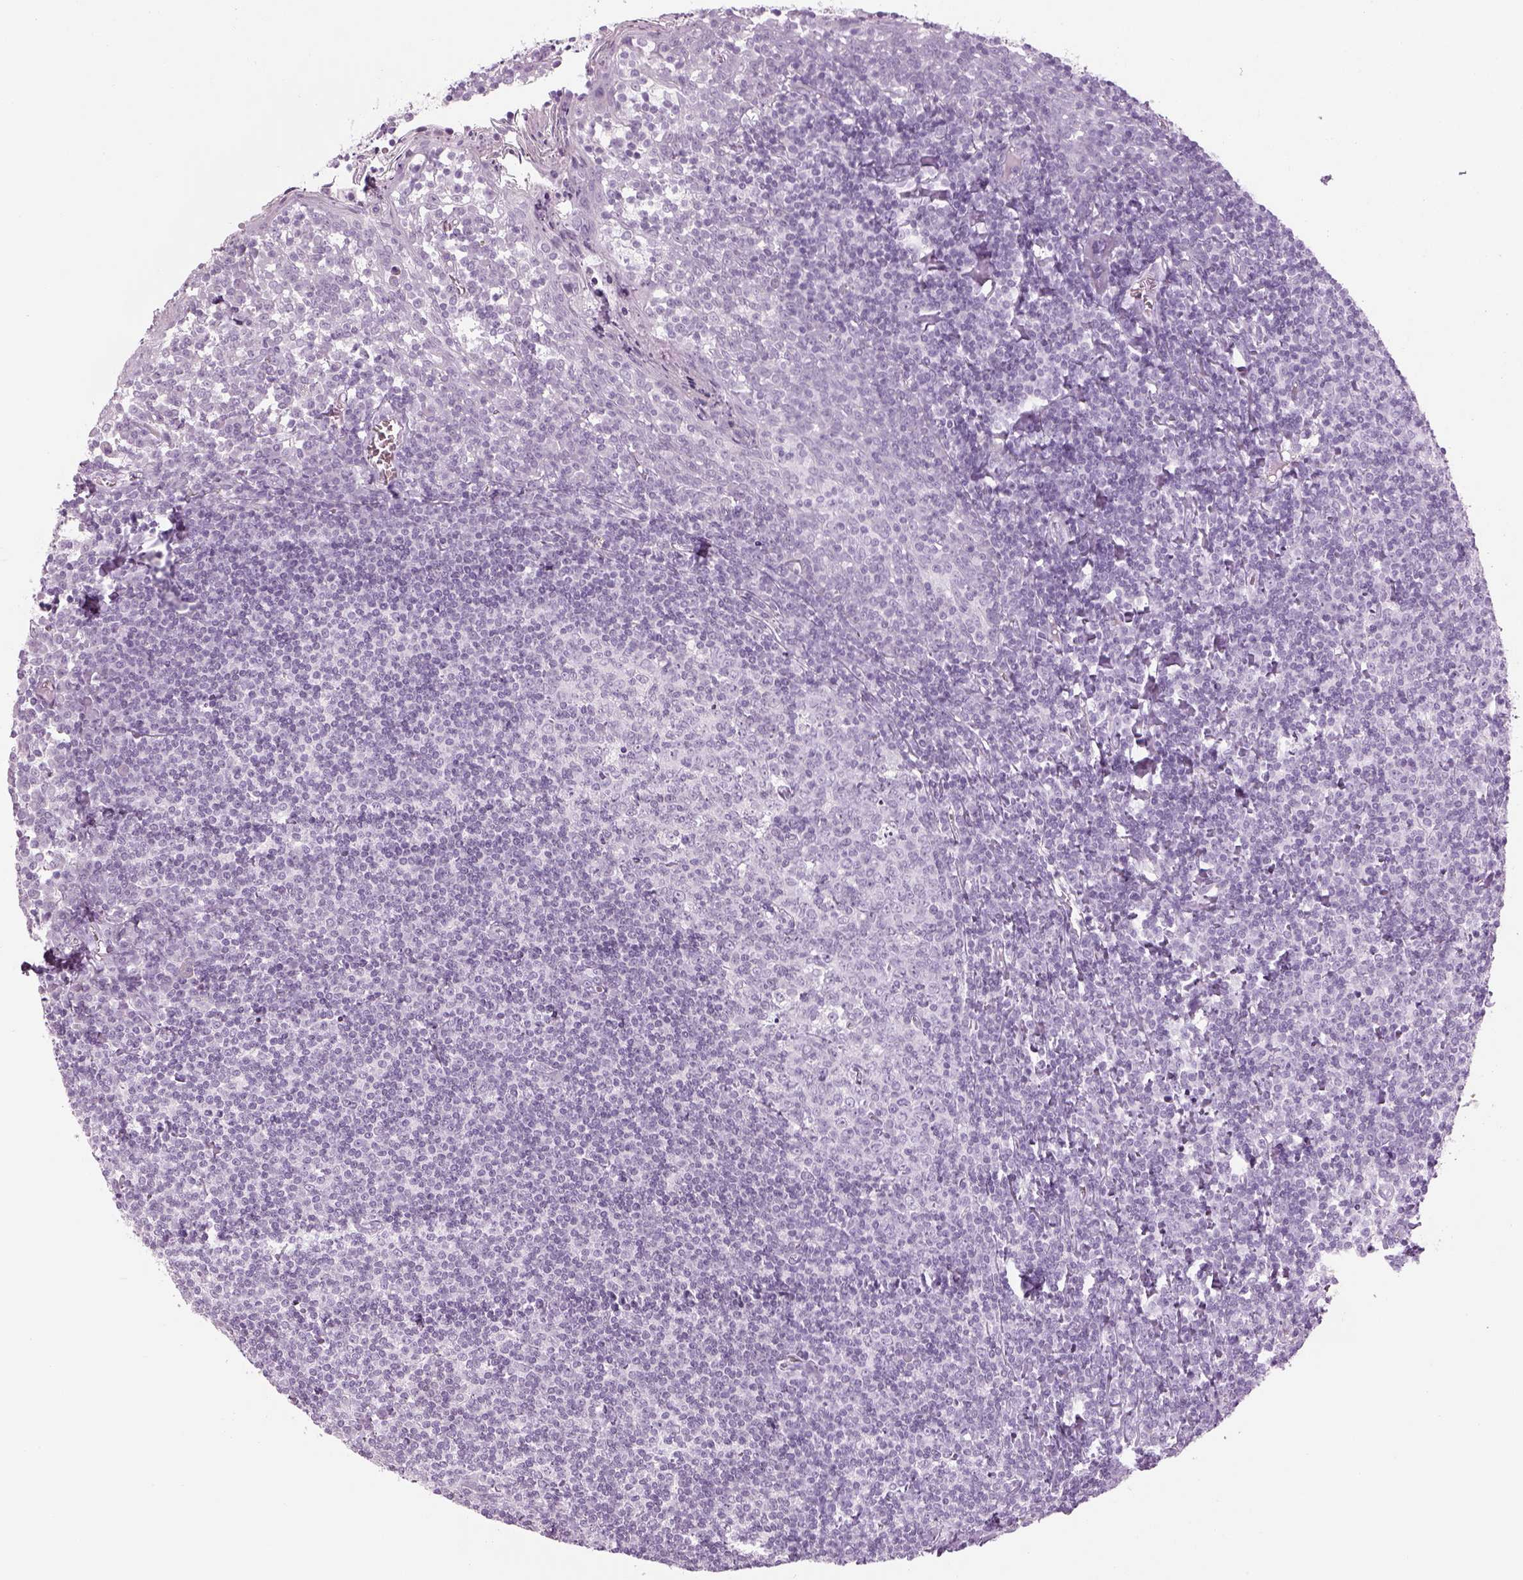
{"staining": {"intensity": "negative", "quantity": "none", "location": "none"}, "tissue": "tonsil", "cell_type": "Germinal center cells", "image_type": "normal", "snomed": [{"axis": "morphology", "description": "Normal tissue, NOS"}, {"axis": "topography", "description": "Tonsil"}], "caption": "This micrograph is of benign tonsil stained with immunohistochemistry to label a protein in brown with the nuclei are counter-stained blue. There is no staining in germinal center cells.", "gene": "SAG", "patient": {"sex": "female", "age": 12}}